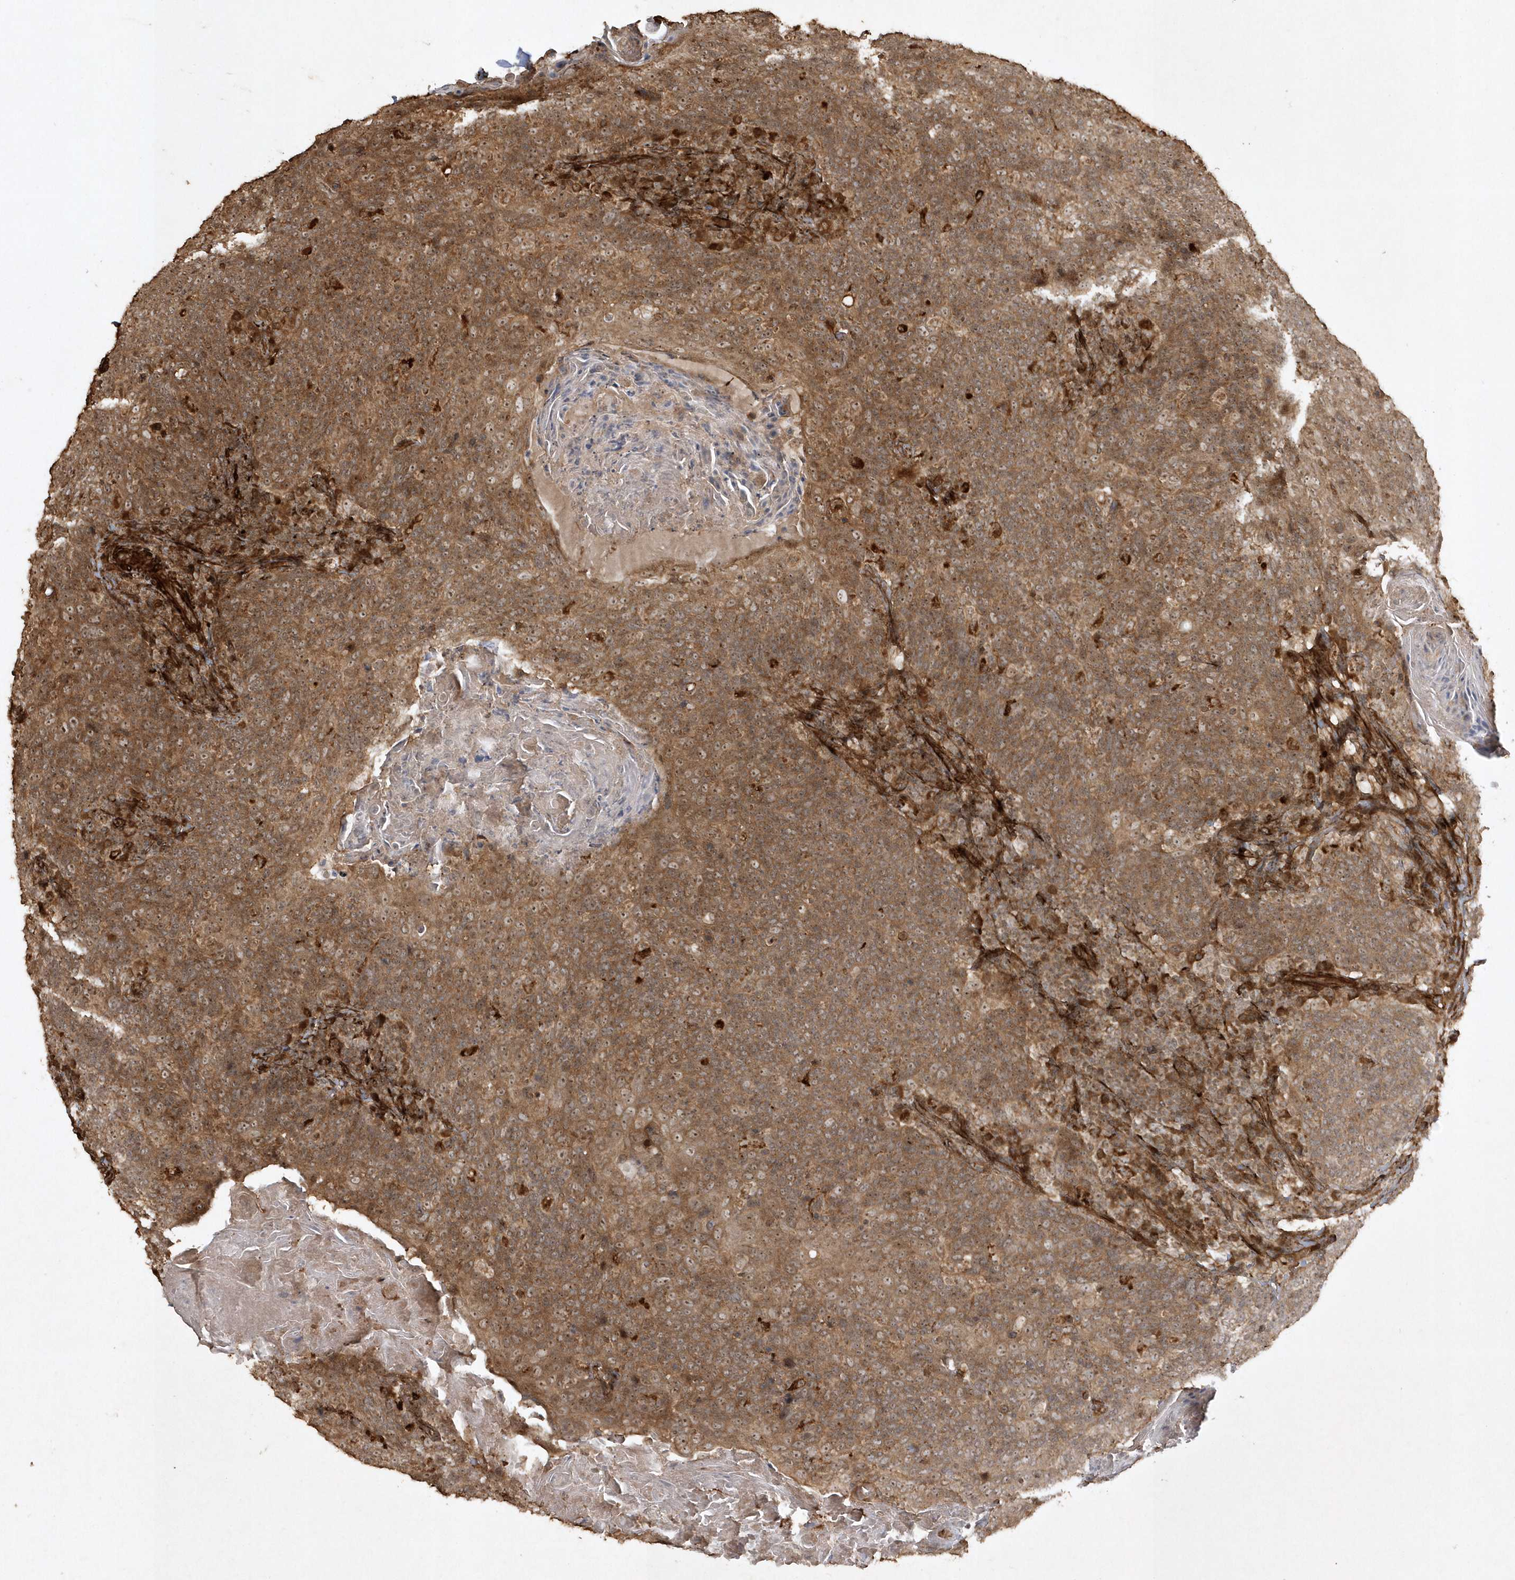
{"staining": {"intensity": "strong", "quantity": ">75%", "location": "cytoplasmic/membranous"}, "tissue": "head and neck cancer", "cell_type": "Tumor cells", "image_type": "cancer", "snomed": [{"axis": "morphology", "description": "Squamous cell carcinoma, NOS"}, {"axis": "morphology", "description": "Squamous cell carcinoma, metastatic, NOS"}, {"axis": "topography", "description": "Lymph node"}, {"axis": "topography", "description": "Head-Neck"}], "caption": "DAB (3,3'-diaminobenzidine) immunohistochemical staining of head and neck cancer (metastatic squamous cell carcinoma) exhibits strong cytoplasmic/membranous protein expression in approximately >75% of tumor cells.", "gene": "AVPI1", "patient": {"sex": "male", "age": 62}}